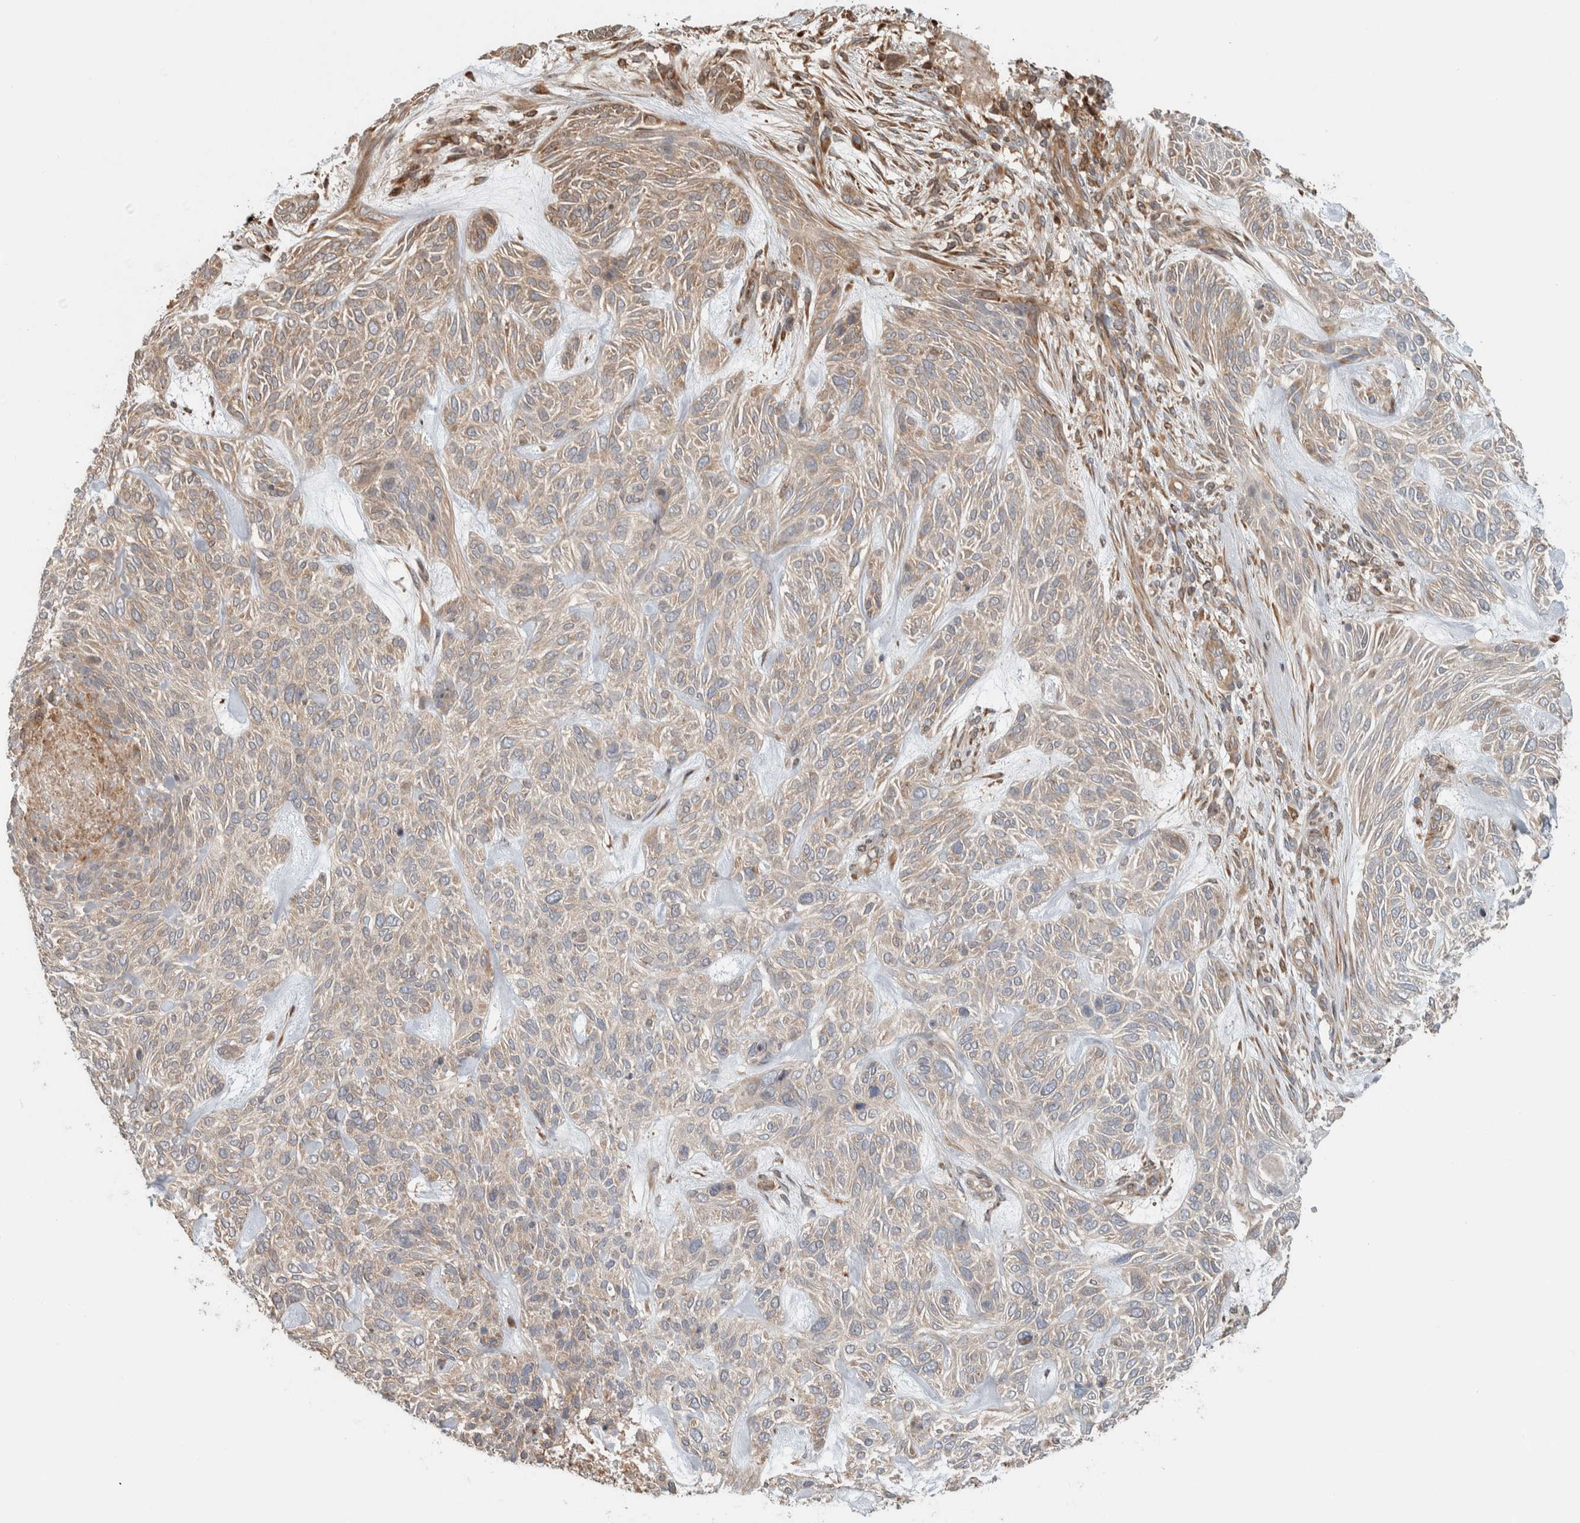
{"staining": {"intensity": "weak", "quantity": "25%-75%", "location": "cytoplasmic/membranous"}, "tissue": "skin cancer", "cell_type": "Tumor cells", "image_type": "cancer", "snomed": [{"axis": "morphology", "description": "Basal cell carcinoma"}, {"axis": "topography", "description": "Skin"}], "caption": "Weak cytoplasmic/membranous protein positivity is identified in about 25%-75% of tumor cells in basal cell carcinoma (skin).", "gene": "CNTROB", "patient": {"sex": "male", "age": 55}}